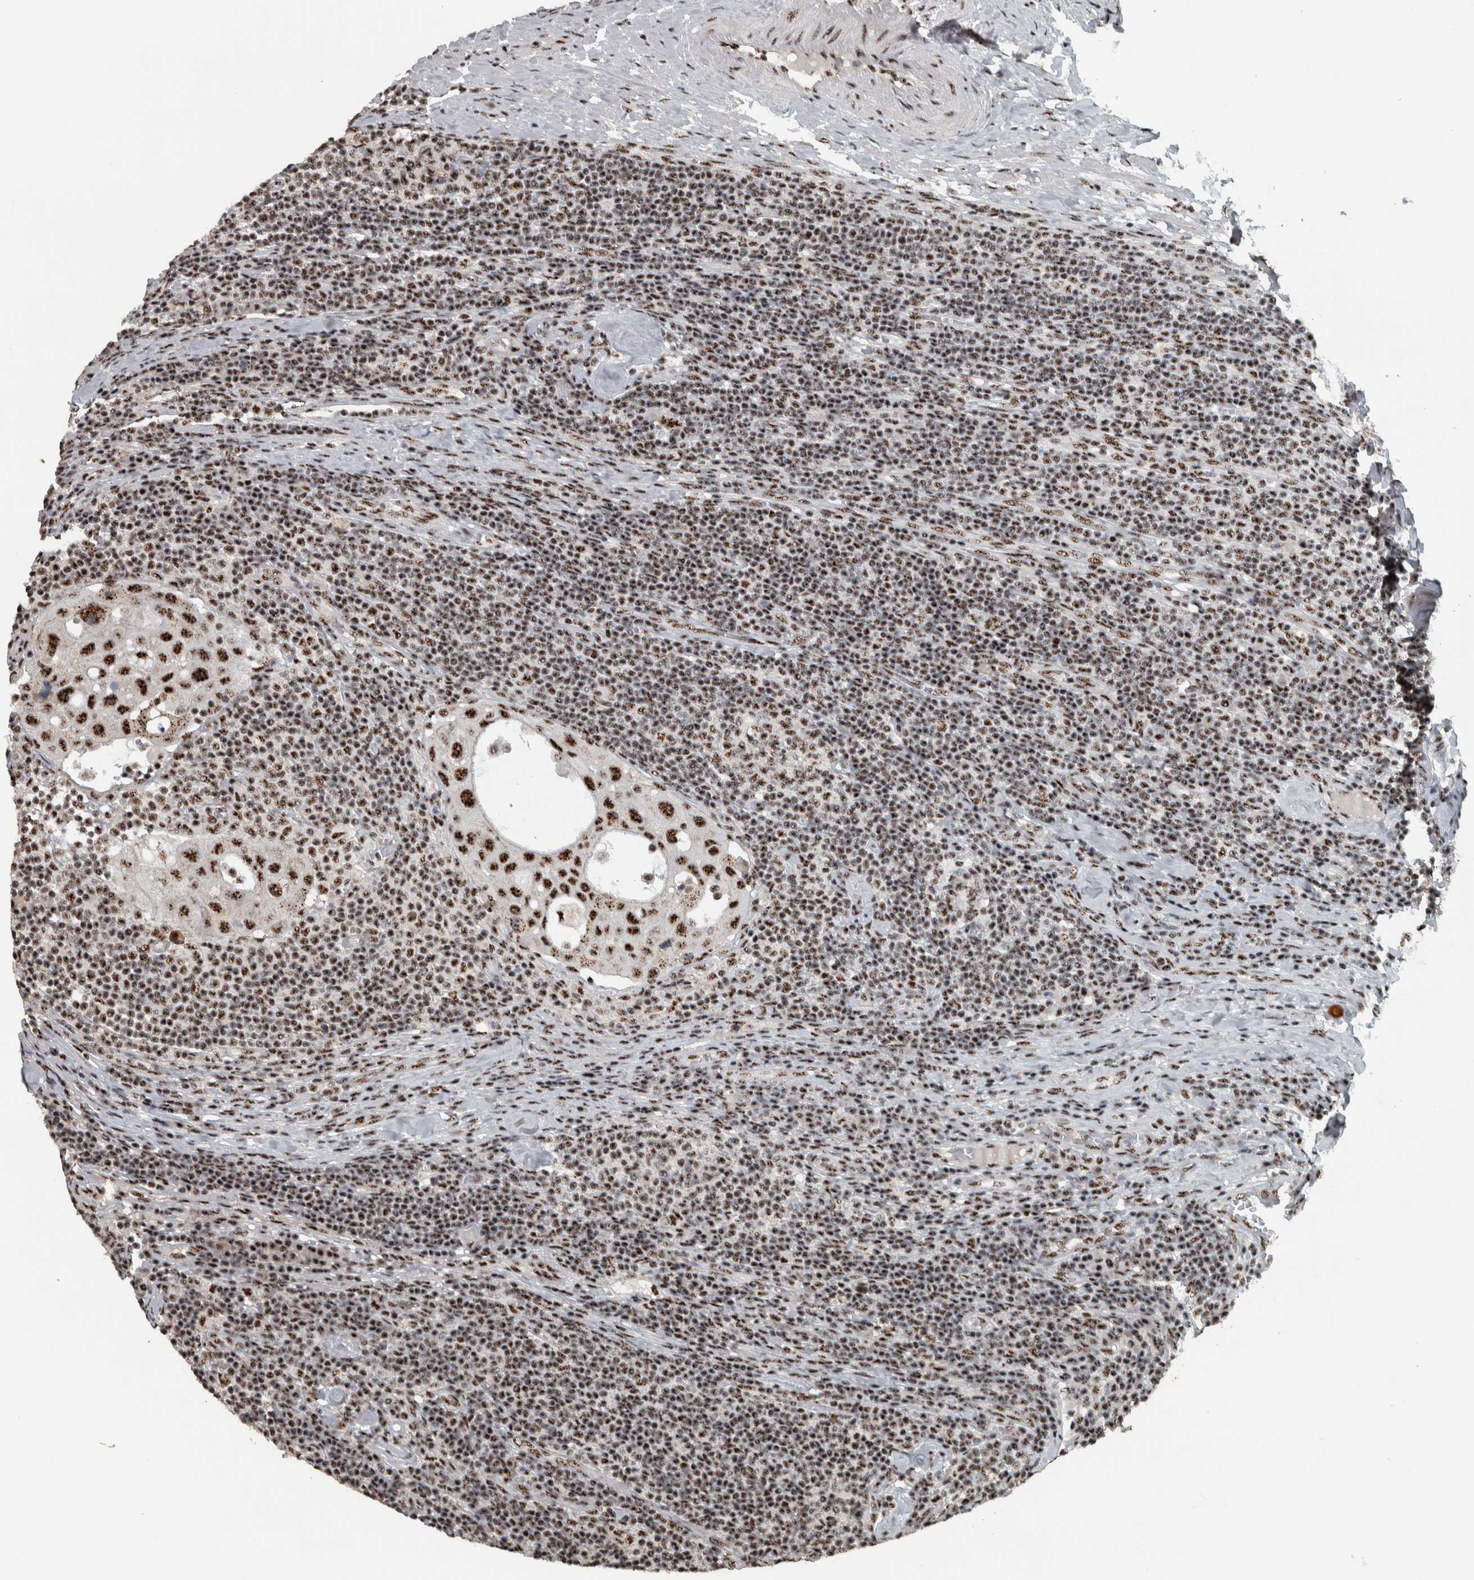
{"staining": {"intensity": "strong", "quantity": ">75%", "location": "nuclear"}, "tissue": "urothelial cancer", "cell_type": "Tumor cells", "image_type": "cancer", "snomed": [{"axis": "morphology", "description": "Urothelial carcinoma, High grade"}, {"axis": "topography", "description": "Lymph node"}, {"axis": "topography", "description": "Urinary bladder"}], "caption": "The immunohistochemical stain labels strong nuclear staining in tumor cells of urothelial cancer tissue. (DAB (3,3'-diaminobenzidine) = brown stain, brightfield microscopy at high magnification).", "gene": "SON", "patient": {"sex": "male", "age": 51}}